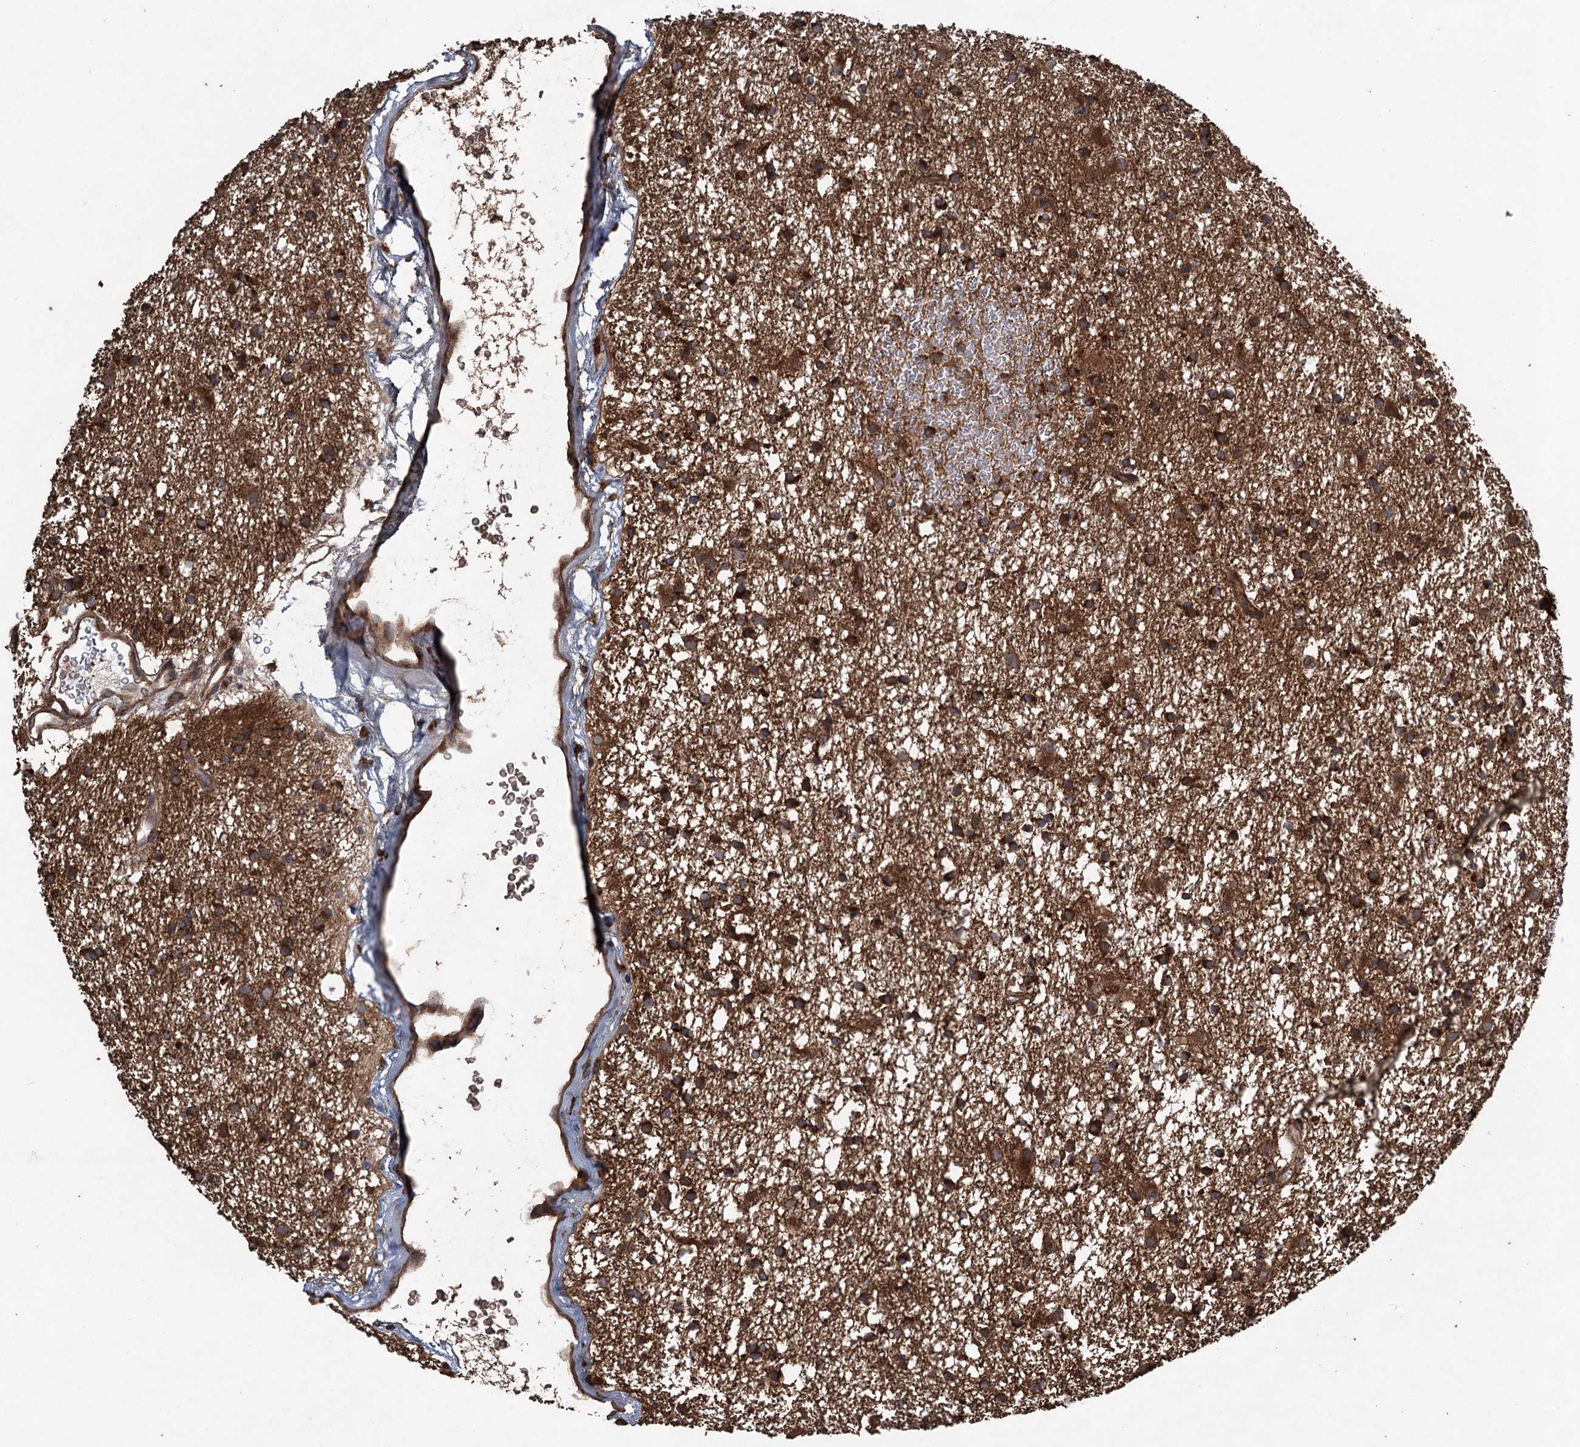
{"staining": {"intensity": "strong", "quantity": ">75%", "location": "cytoplasmic/membranous"}, "tissue": "glioma", "cell_type": "Tumor cells", "image_type": "cancer", "snomed": [{"axis": "morphology", "description": "Glioma, malignant, High grade"}, {"axis": "topography", "description": "Brain"}], "caption": "Glioma stained for a protein shows strong cytoplasmic/membranous positivity in tumor cells.", "gene": "CNTN5", "patient": {"sex": "male", "age": 77}}